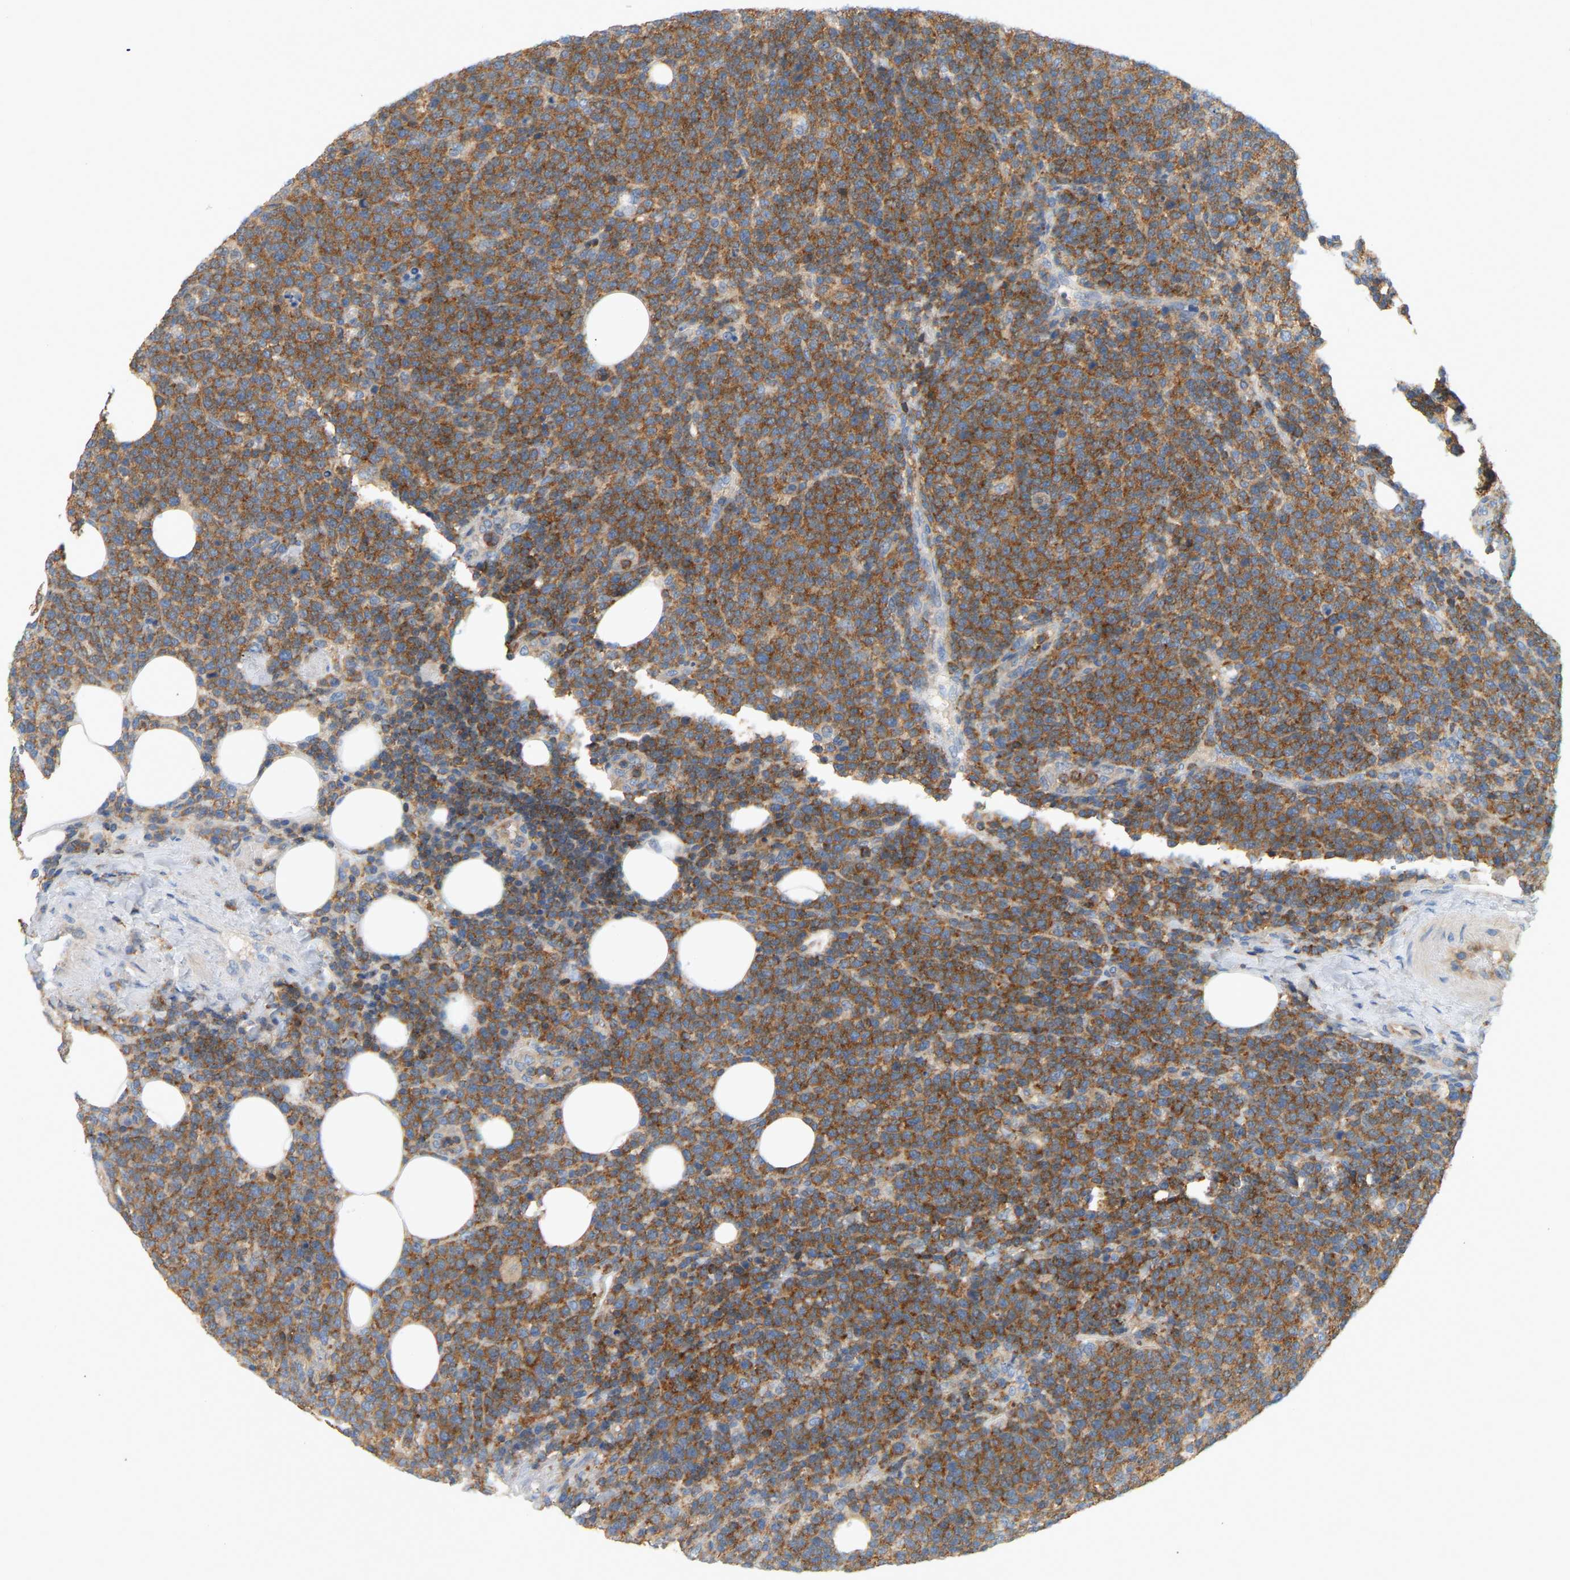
{"staining": {"intensity": "strong", "quantity": ">75%", "location": "cytoplasmic/membranous"}, "tissue": "lymphoma", "cell_type": "Tumor cells", "image_type": "cancer", "snomed": [{"axis": "morphology", "description": "Malignant lymphoma, non-Hodgkin's type, High grade"}, {"axis": "topography", "description": "Lymph node"}], "caption": "The immunohistochemical stain shows strong cytoplasmic/membranous expression in tumor cells of lymphoma tissue. The protein is stained brown, and the nuclei are stained in blue (DAB (3,3'-diaminobenzidine) IHC with brightfield microscopy, high magnification).", "gene": "AKAP13", "patient": {"sex": "male", "age": 61}}